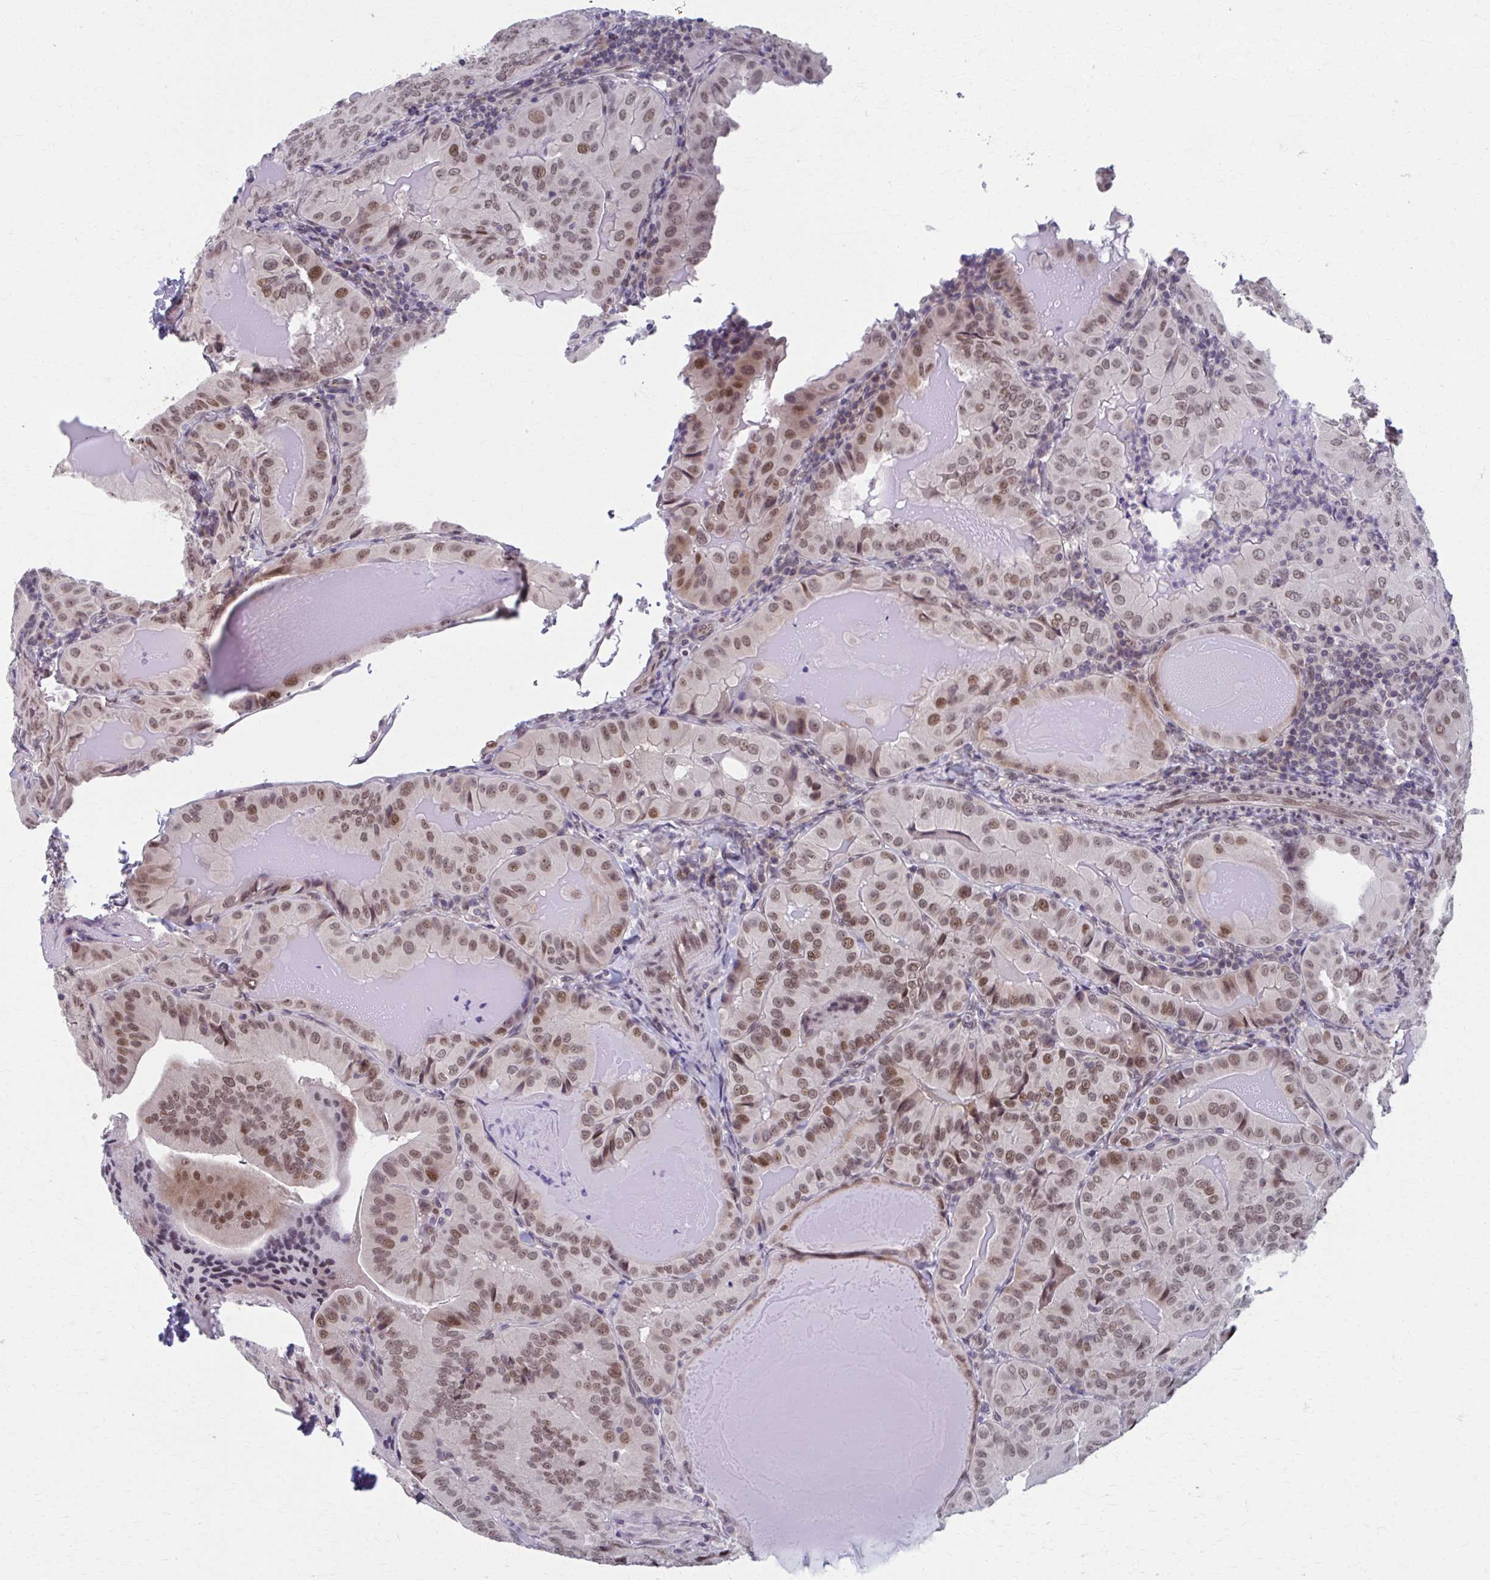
{"staining": {"intensity": "moderate", "quantity": ">75%", "location": "nuclear"}, "tissue": "thyroid cancer", "cell_type": "Tumor cells", "image_type": "cancer", "snomed": [{"axis": "morphology", "description": "Papillary adenocarcinoma, NOS"}, {"axis": "topography", "description": "Thyroid gland"}], "caption": "IHC histopathology image of papillary adenocarcinoma (thyroid) stained for a protein (brown), which shows medium levels of moderate nuclear positivity in about >75% of tumor cells.", "gene": "SETBP1", "patient": {"sex": "female", "age": 68}}